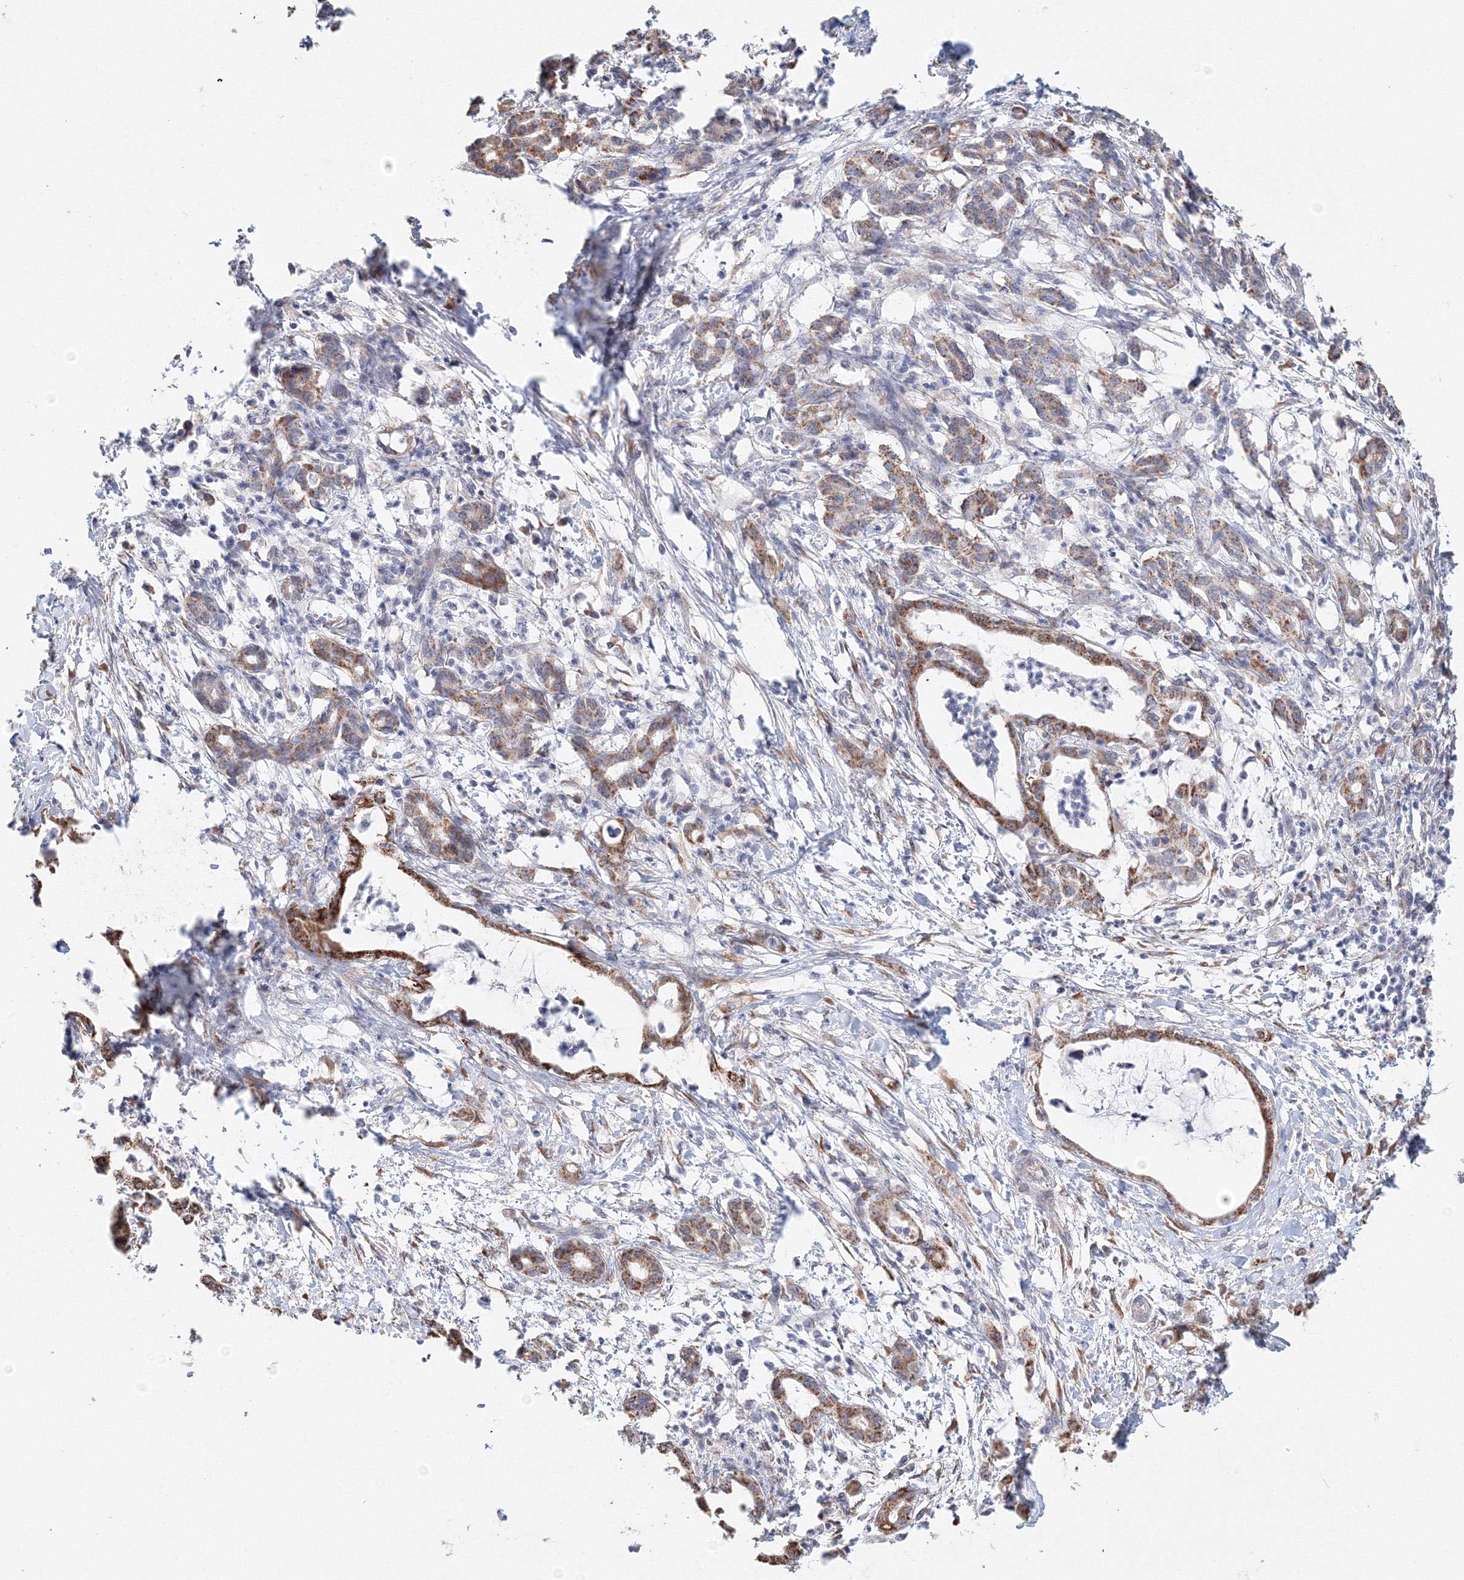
{"staining": {"intensity": "moderate", "quantity": ">75%", "location": "cytoplasmic/membranous"}, "tissue": "pancreatic cancer", "cell_type": "Tumor cells", "image_type": "cancer", "snomed": [{"axis": "morphology", "description": "Adenocarcinoma, NOS"}, {"axis": "topography", "description": "Pancreas"}], "caption": "A high-resolution photomicrograph shows immunohistochemistry (IHC) staining of pancreatic cancer (adenocarcinoma), which displays moderate cytoplasmic/membranous staining in about >75% of tumor cells.", "gene": "DHRS12", "patient": {"sex": "female", "age": 55}}